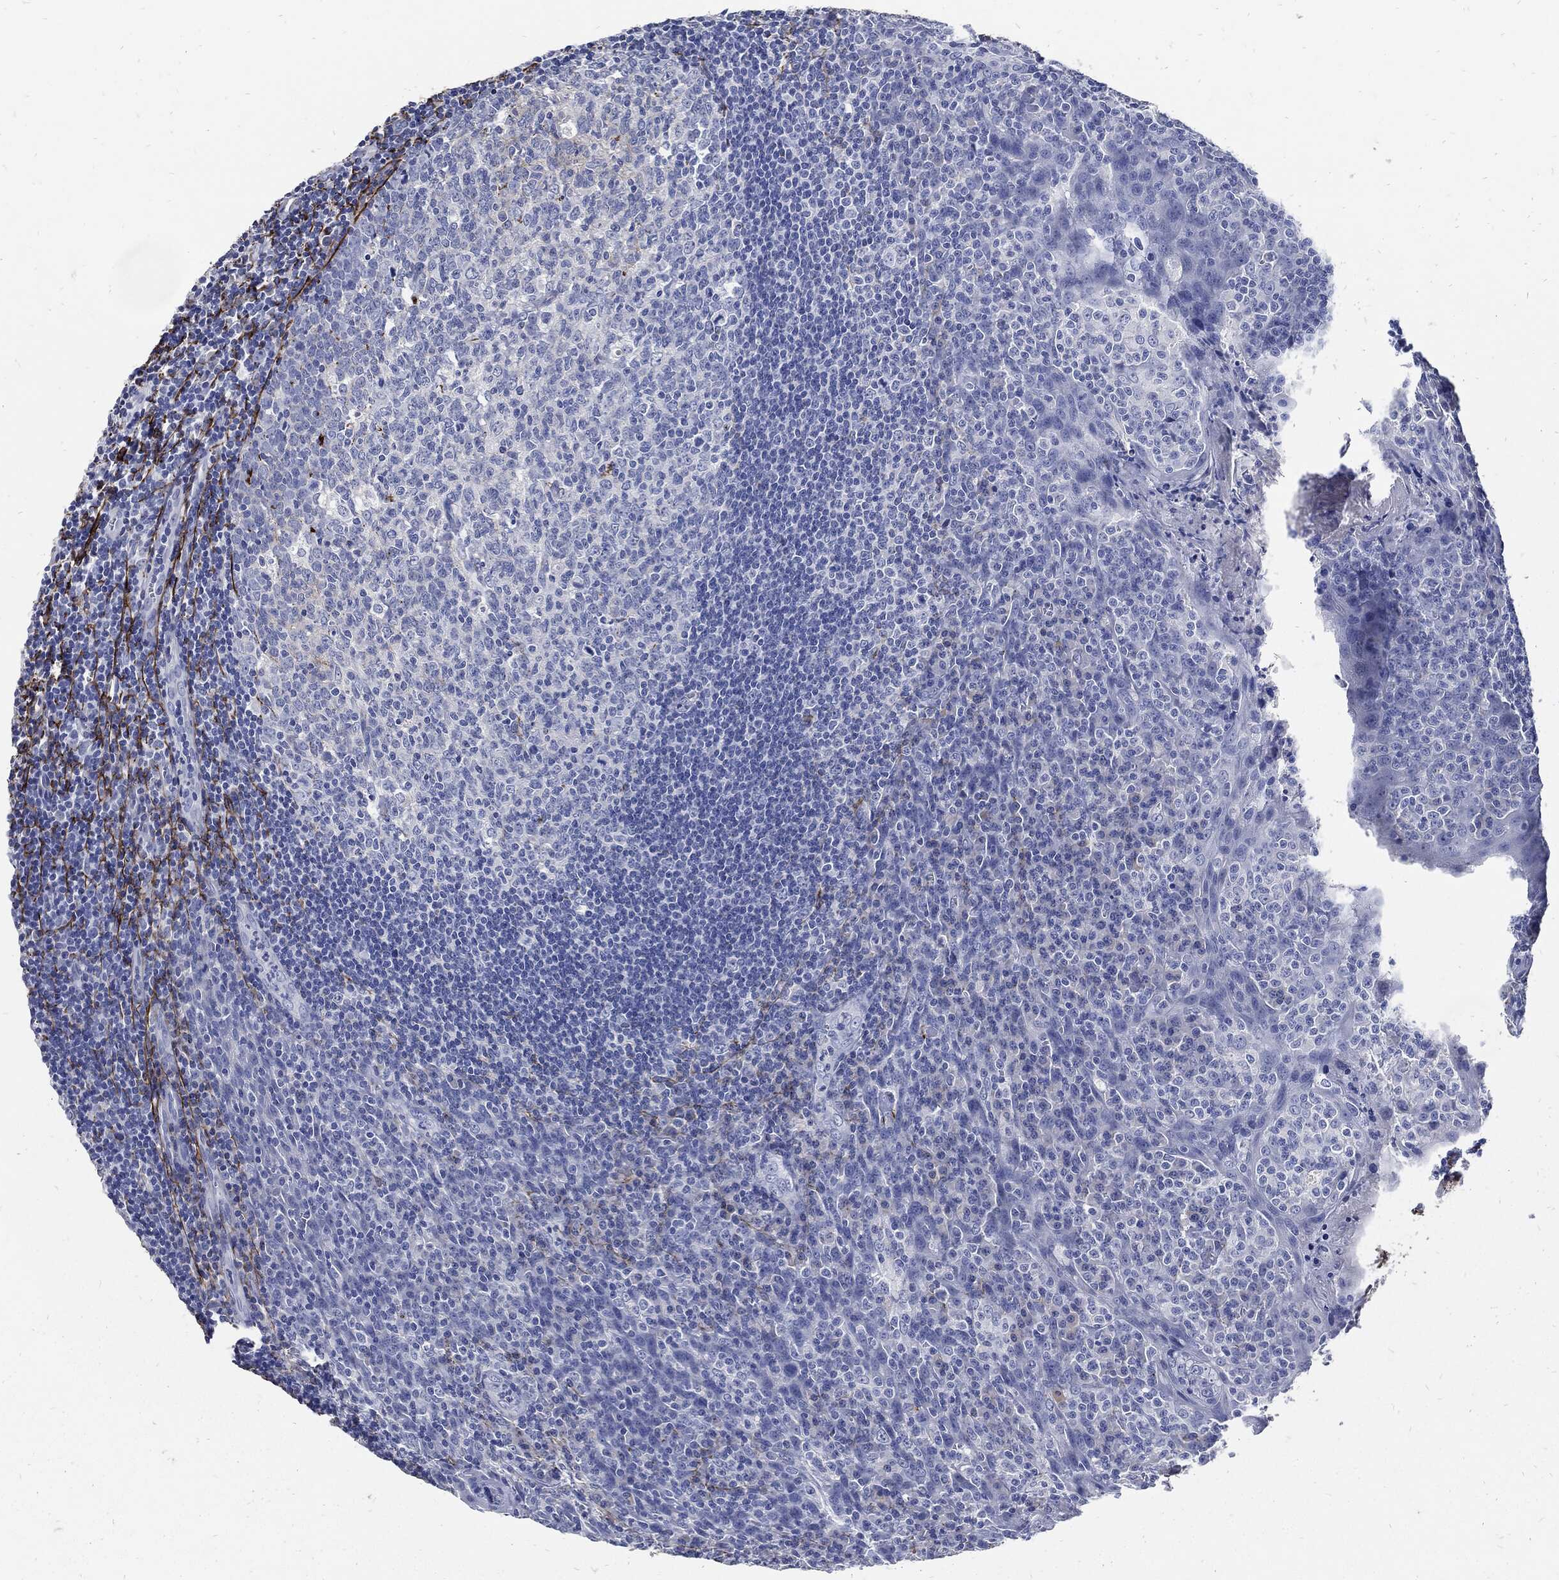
{"staining": {"intensity": "negative", "quantity": "none", "location": "none"}, "tissue": "tonsil", "cell_type": "Germinal center cells", "image_type": "normal", "snomed": [{"axis": "morphology", "description": "Normal tissue, NOS"}, {"axis": "topography", "description": "Tonsil"}], "caption": "A high-resolution micrograph shows immunohistochemistry (IHC) staining of normal tonsil, which displays no significant positivity in germinal center cells.", "gene": "FBN1", "patient": {"sex": "male", "age": 20}}